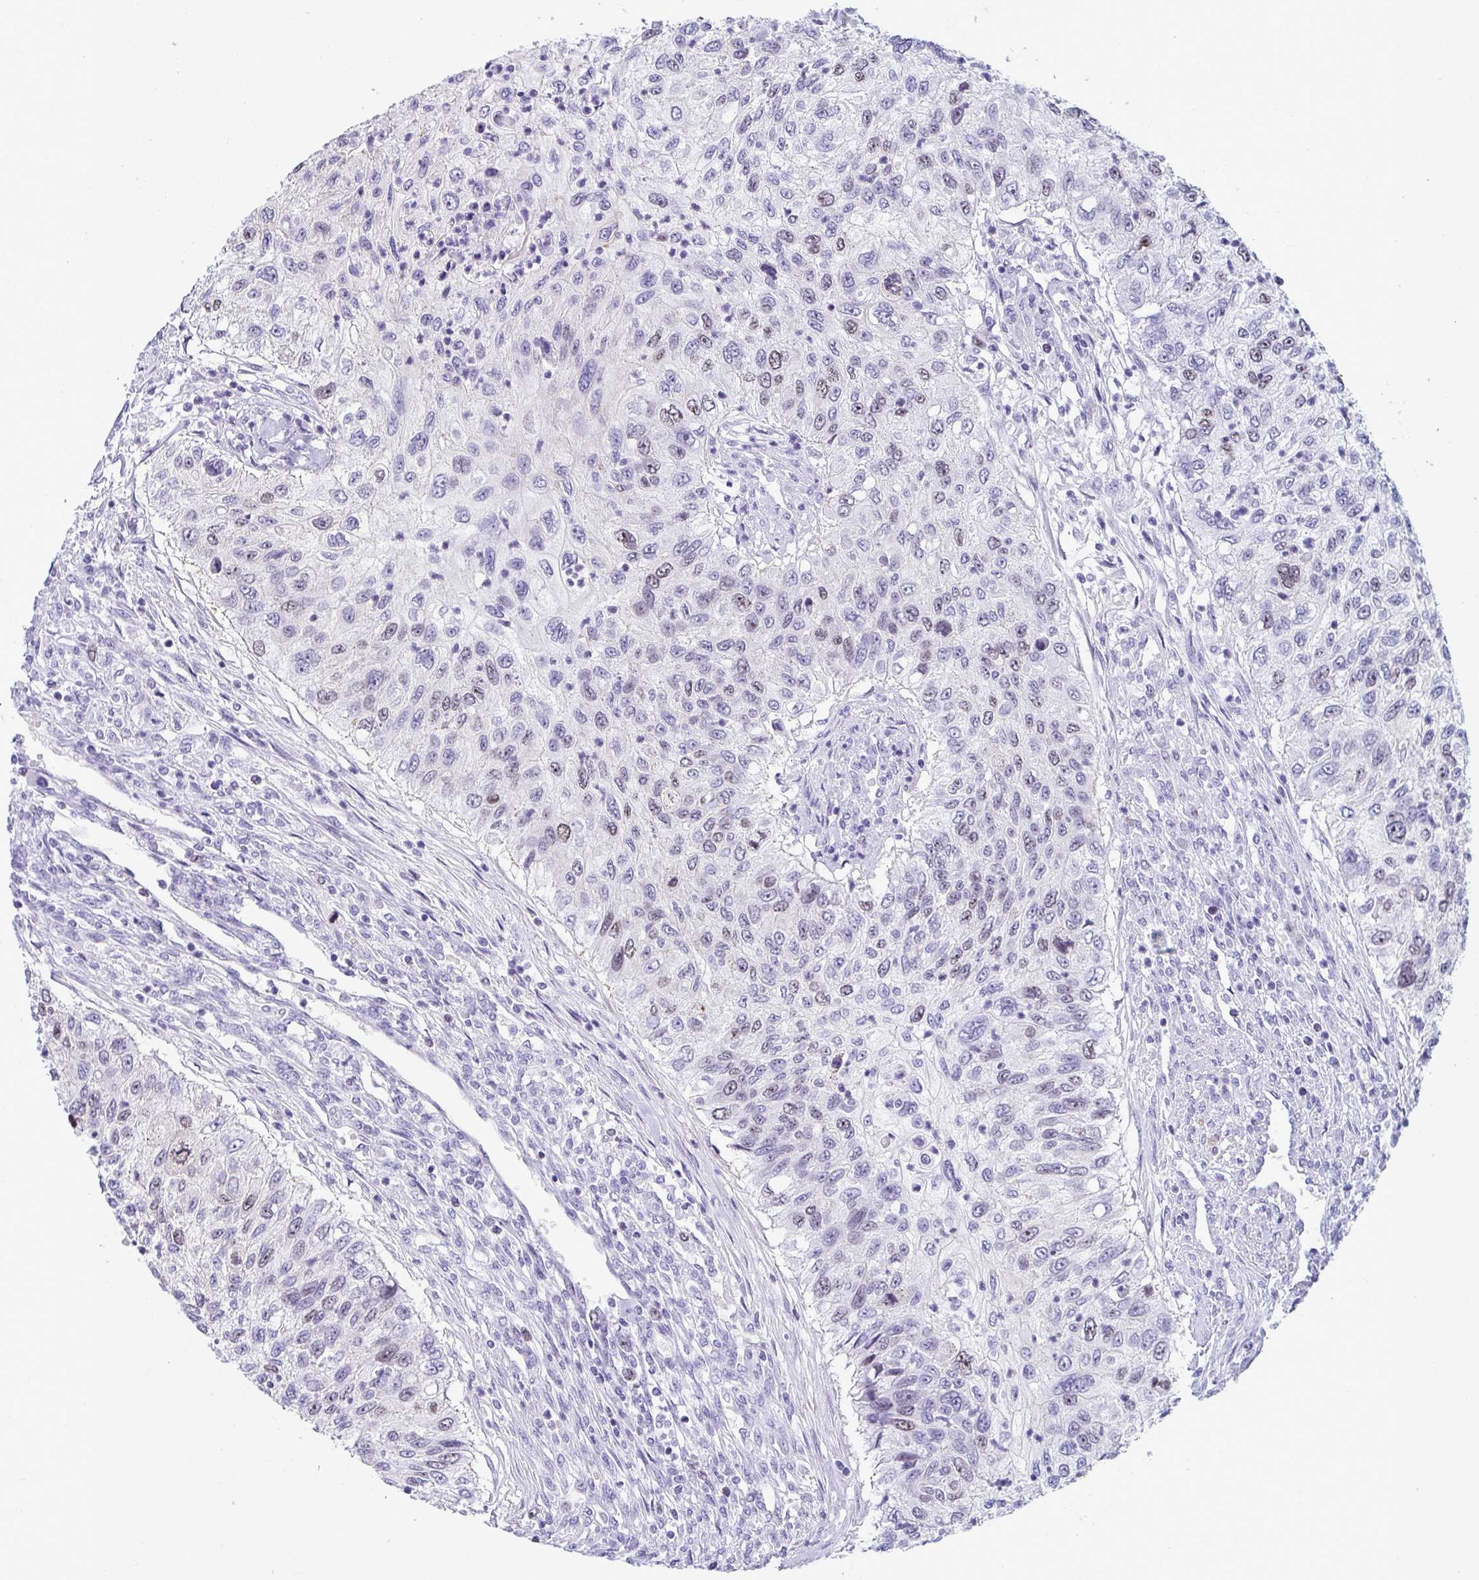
{"staining": {"intensity": "moderate", "quantity": "<25%", "location": "nuclear"}, "tissue": "urothelial cancer", "cell_type": "Tumor cells", "image_type": "cancer", "snomed": [{"axis": "morphology", "description": "Urothelial carcinoma, High grade"}, {"axis": "topography", "description": "Urinary bladder"}], "caption": "The histopathology image exhibits immunohistochemical staining of urothelial carcinoma (high-grade). There is moderate nuclear positivity is identified in about <25% of tumor cells.", "gene": "SUZ12", "patient": {"sex": "female", "age": 60}}